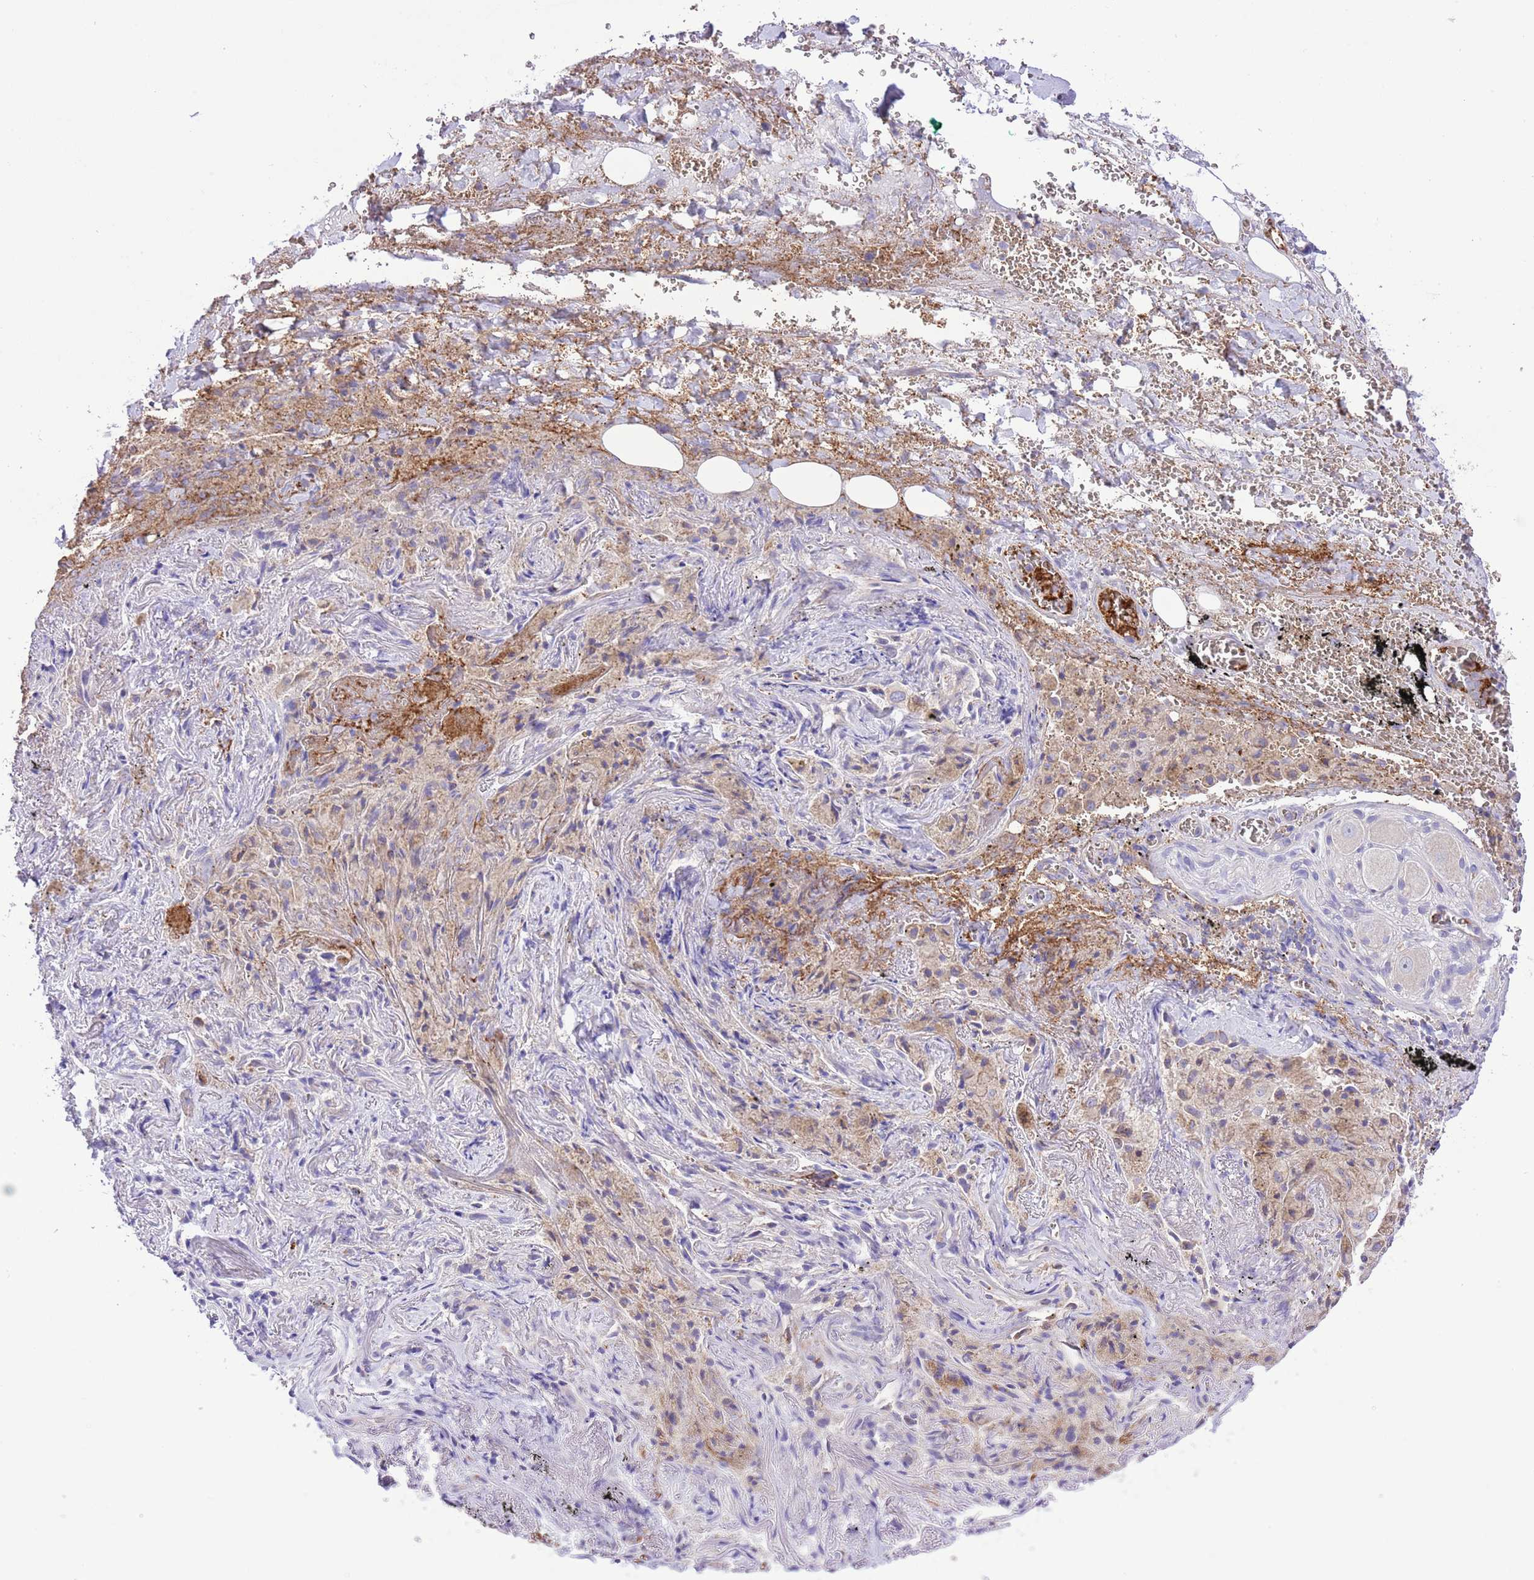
{"staining": {"intensity": "weak", "quantity": "<25%", "location": "cytoplasmic/membranous"}, "tissue": "adipose tissue", "cell_type": "Adipocytes", "image_type": "normal", "snomed": [{"axis": "morphology", "description": "Normal tissue, NOS"}, {"axis": "topography", "description": "Cartilage tissue"}], "caption": "An immunohistochemistry photomicrograph of unremarkable adipose tissue is shown. There is no staining in adipocytes of adipose tissue. (IHC, brightfield microscopy, high magnification).", "gene": "SS18L2", "patient": {"sex": "male", "age": 66}}